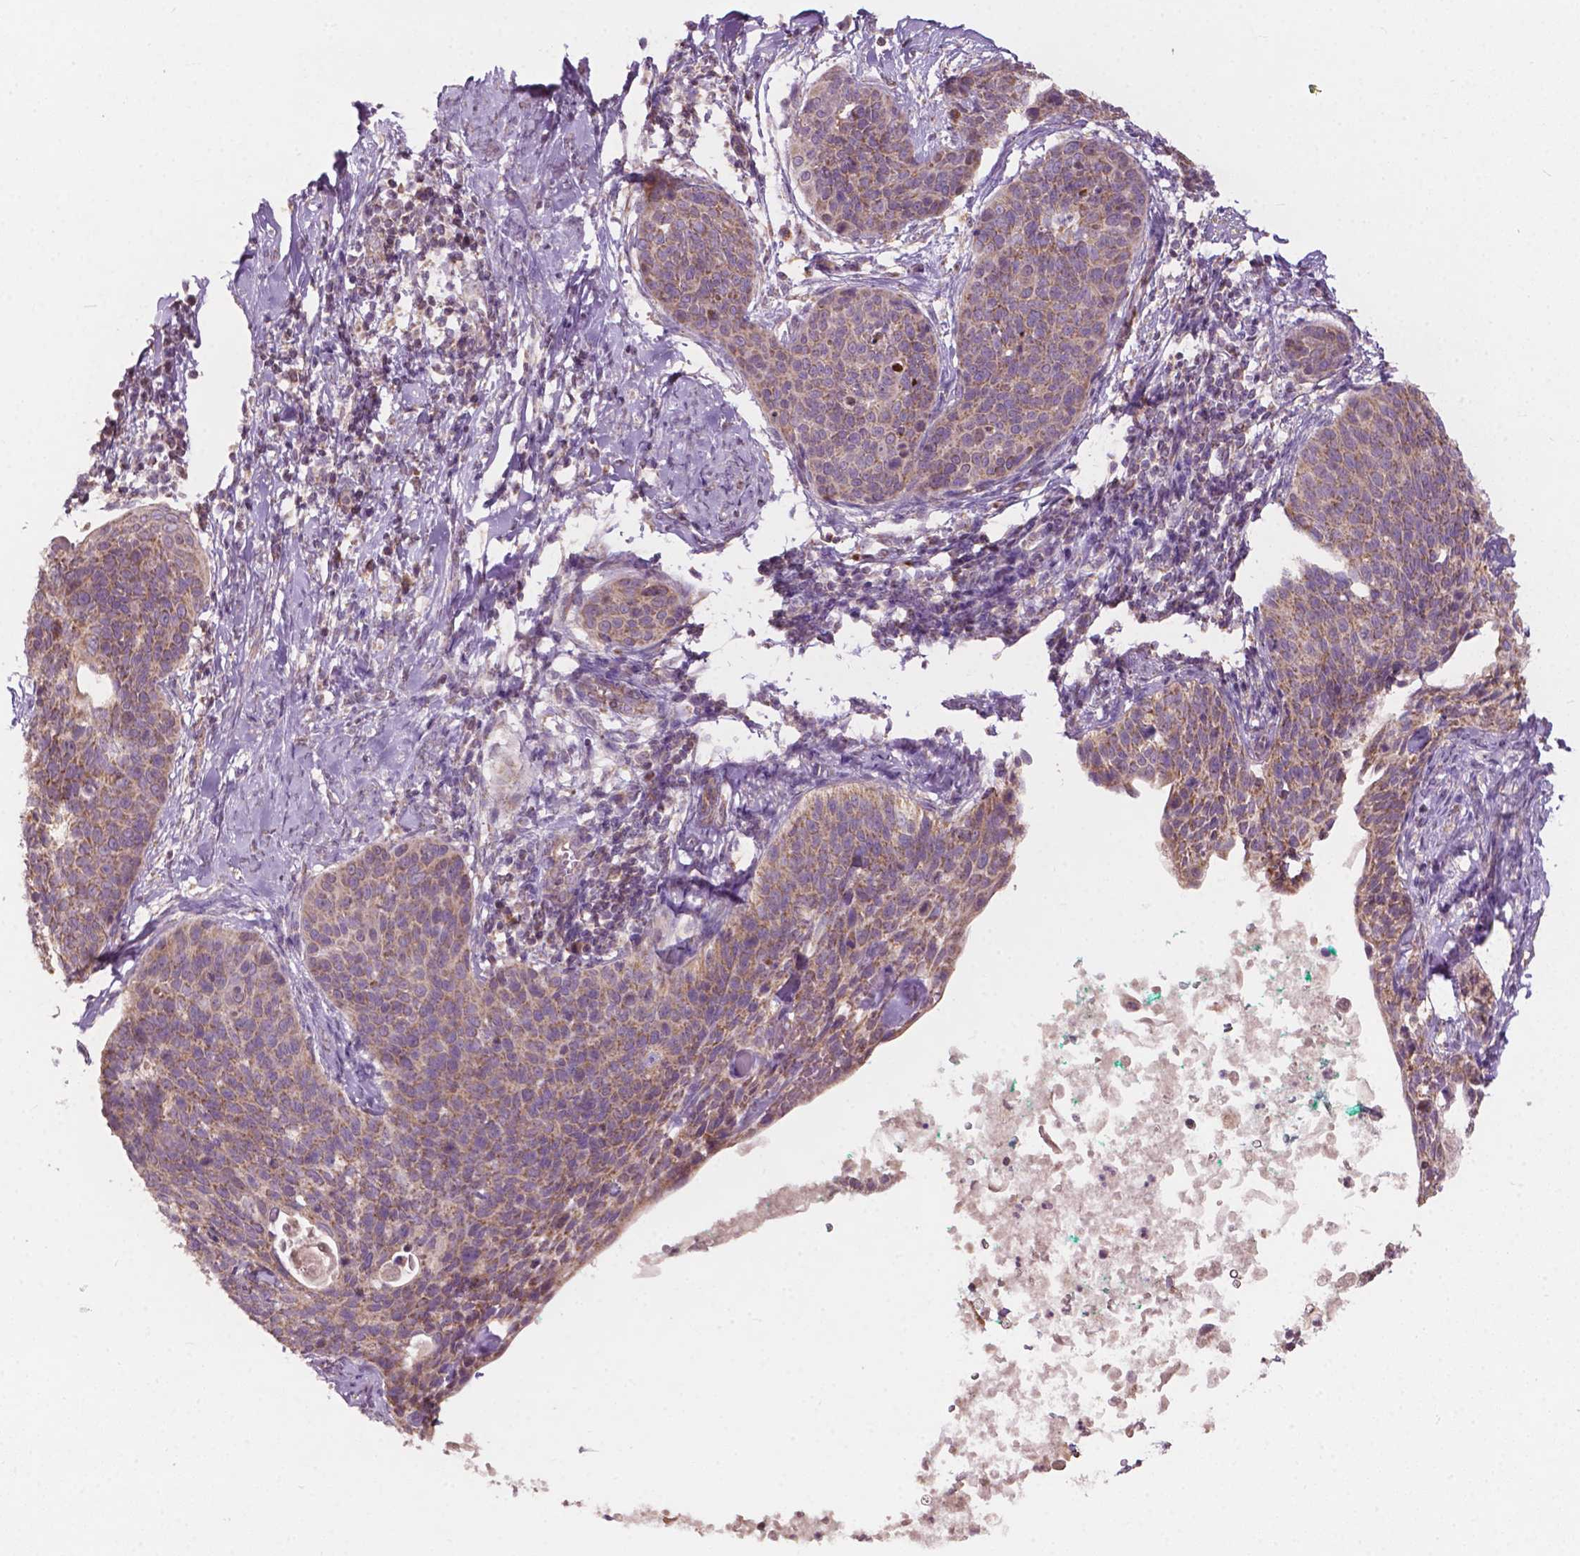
{"staining": {"intensity": "weak", "quantity": ">75%", "location": "cytoplasmic/membranous"}, "tissue": "cervical cancer", "cell_type": "Tumor cells", "image_type": "cancer", "snomed": [{"axis": "morphology", "description": "Squamous cell carcinoma, NOS"}, {"axis": "topography", "description": "Cervix"}], "caption": "Cervical cancer stained for a protein shows weak cytoplasmic/membranous positivity in tumor cells.", "gene": "NDUFA10", "patient": {"sex": "female", "age": 69}}